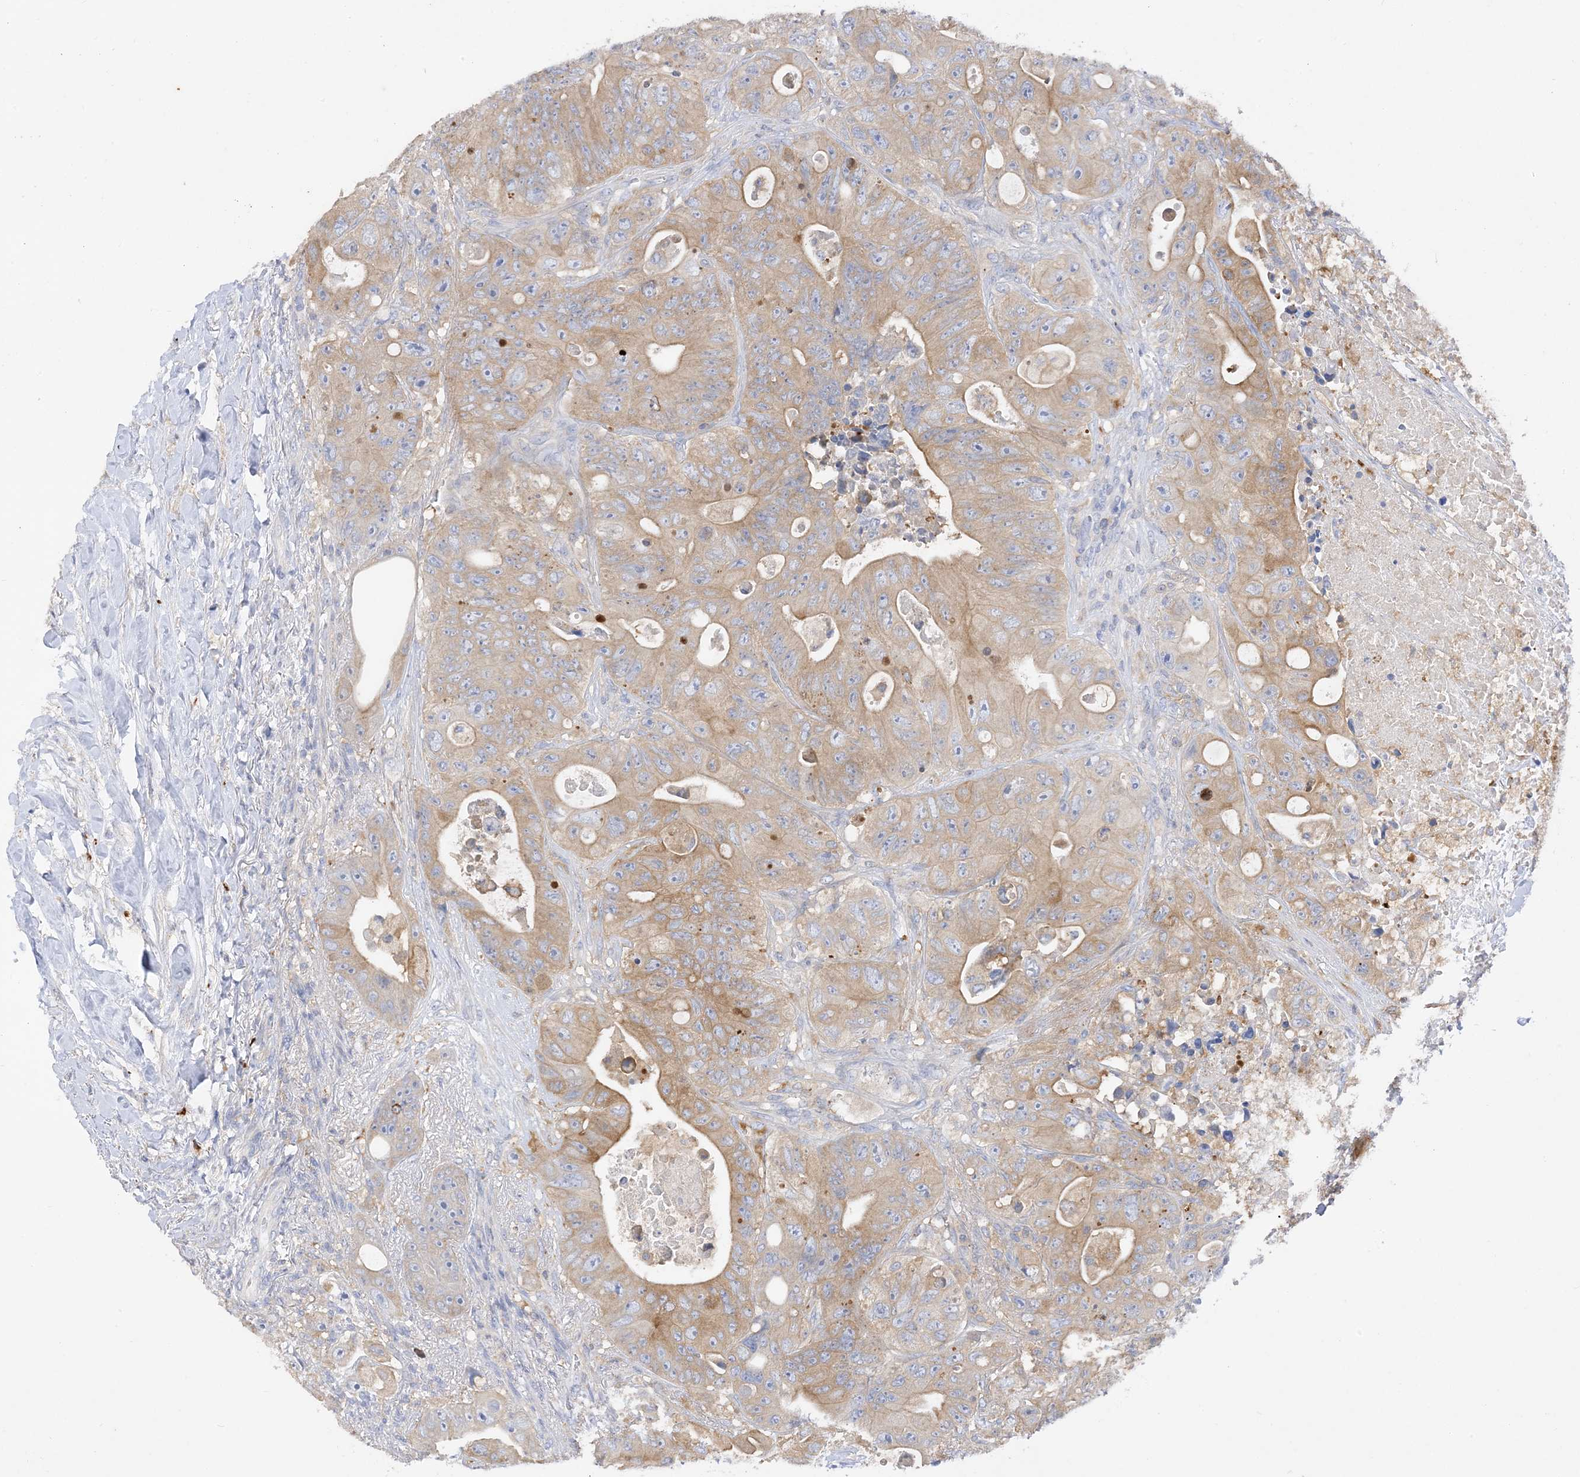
{"staining": {"intensity": "moderate", "quantity": ">75%", "location": "cytoplasmic/membranous"}, "tissue": "colorectal cancer", "cell_type": "Tumor cells", "image_type": "cancer", "snomed": [{"axis": "morphology", "description": "Adenocarcinoma, NOS"}, {"axis": "topography", "description": "Colon"}], "caption": "Human adenocarcinoma (colorectal) stained for a protein (brown) displays moderate cytoplasmic/membranous positive staining in about >75% of tumor cells.", "gene": "ARV1", "patient": {"sex": "female", "age": 46}}